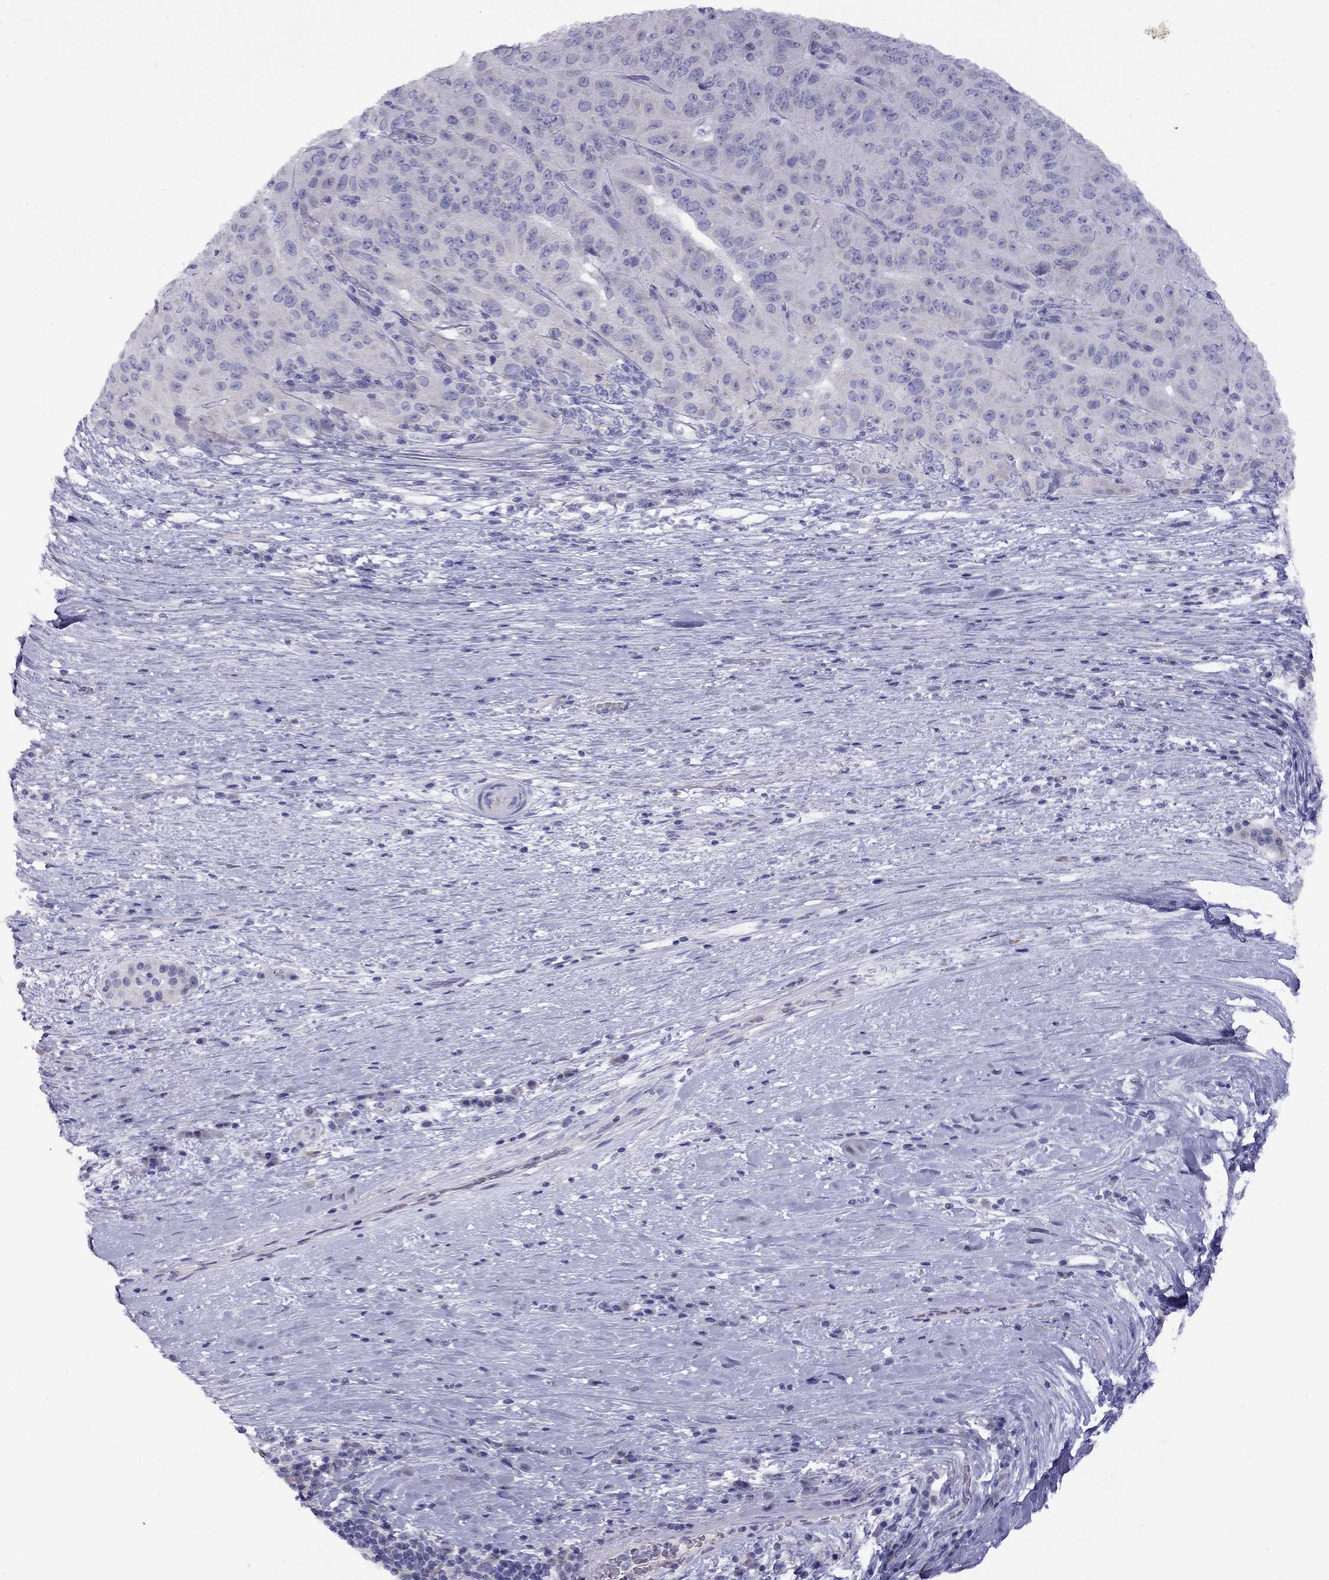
{"staining": {"intensity": "negative", "quantity": "none", "location": "none"}, "tissue": "pancreatic cancer", "cell_type": "Tumor cells", "image_type": "cancer", "snomed": [{"axis": "morphology", "description": "Adenocarcinoma, NOS"}, {"axis": "topography", "description": "Pancreas"}], "caption": "Immunohistochemistry (IHC) histopathology image of neoplastic tissue: human pancreatic cancer stained with DAB reveals no significant protein staining in tumor cells.", "gene": "CPNE4", "patient": {"sex": "male", "age": 63}}